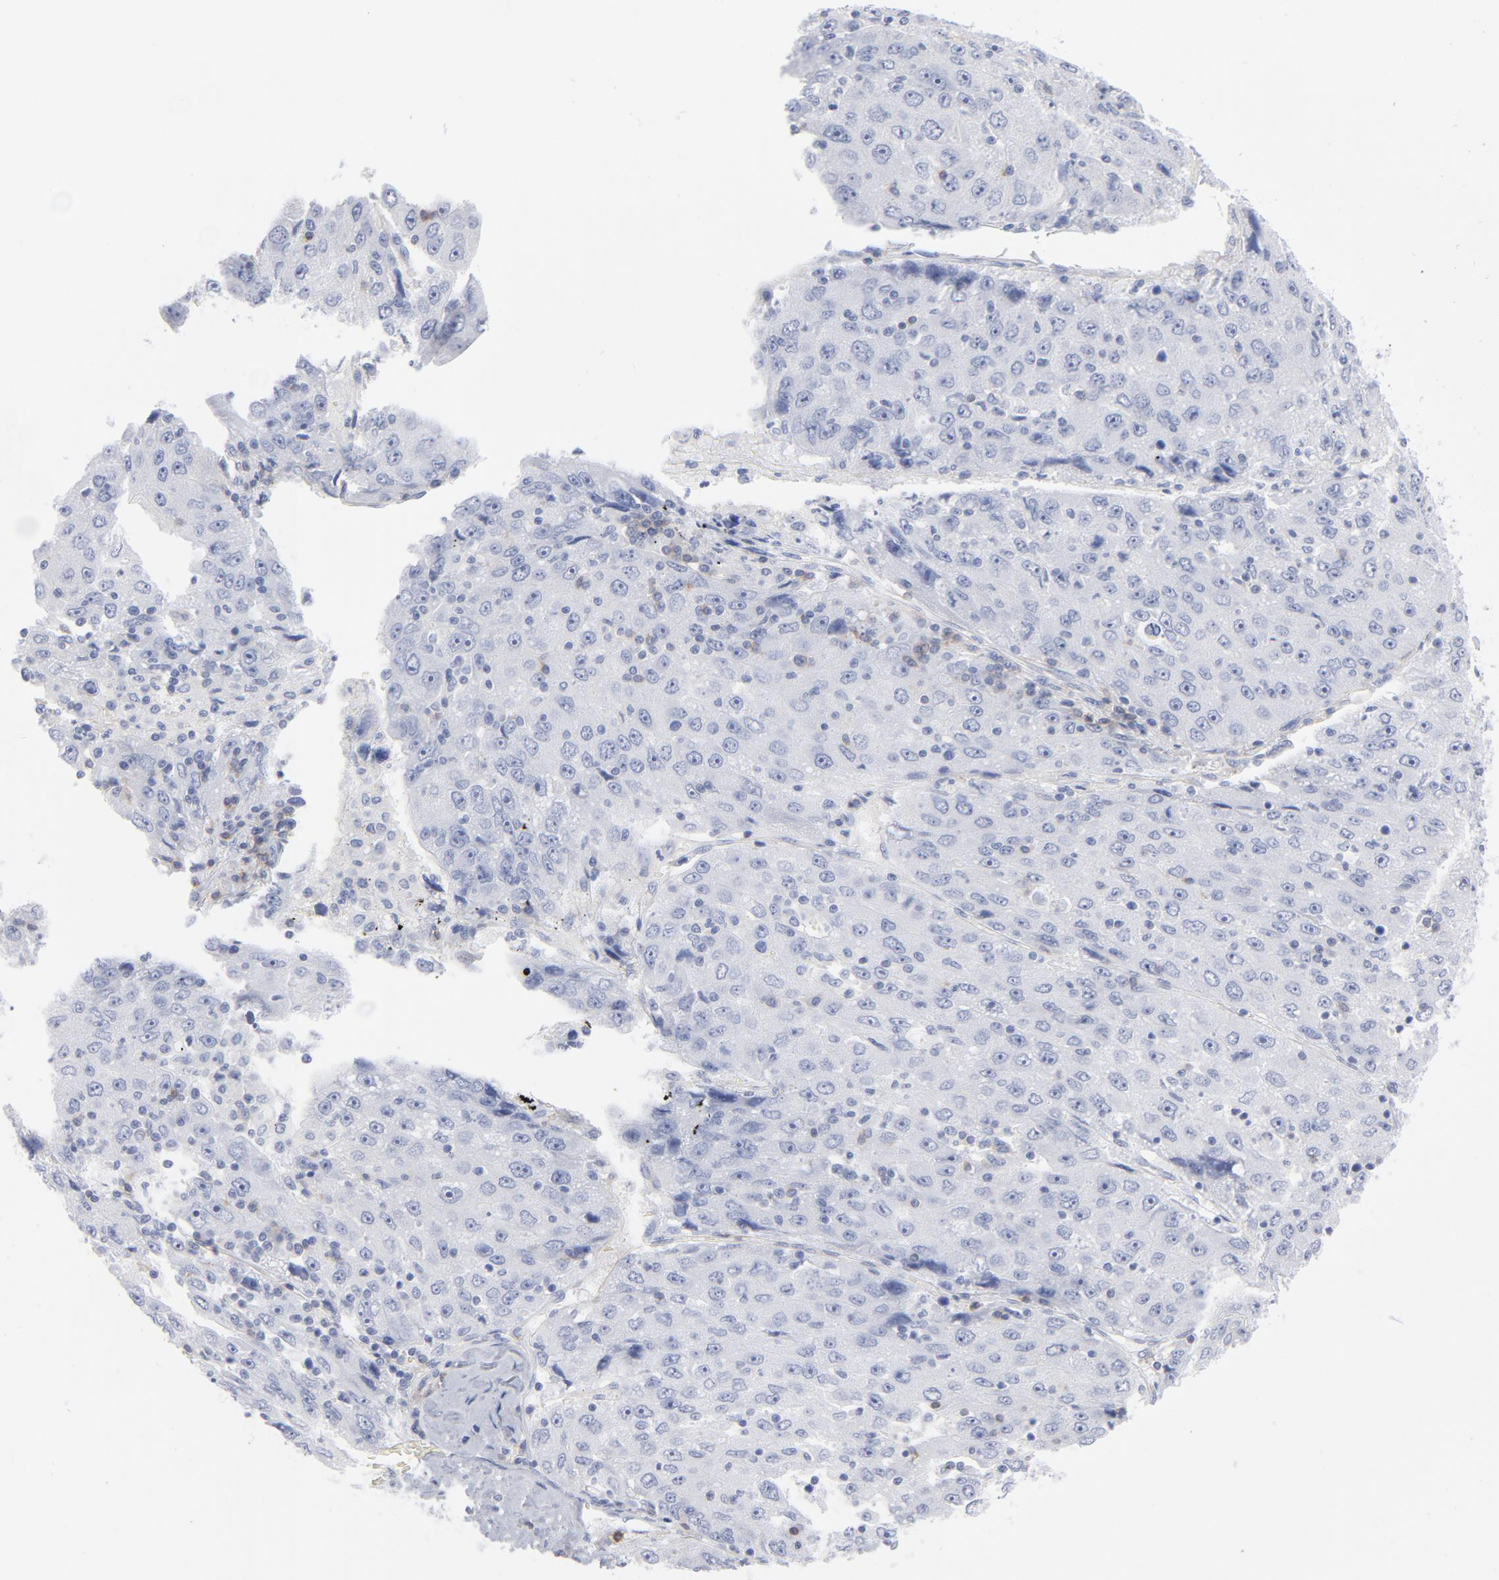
{"staining": {"intensity": "negative", "quantity": "none", "location": "none"}, "tissue": "liver cancer", "cell_type": "Tumor cells", "image_type": "cancer", "snomed": [{"axis": "morphology", "description": "Carcinoma, Hepatocellular, NOS"}, {"axis": "topography", "description": "Liver"}], "caption": "An immunohistochemistry image of liver cancer (hepatocellular carcinoma) is shown. There is no staining in tumor cells of liver cancer (hepatocellular carcinoma).", "gene": "P2RY8", "patient": {"sex": "male", "age": 49}}